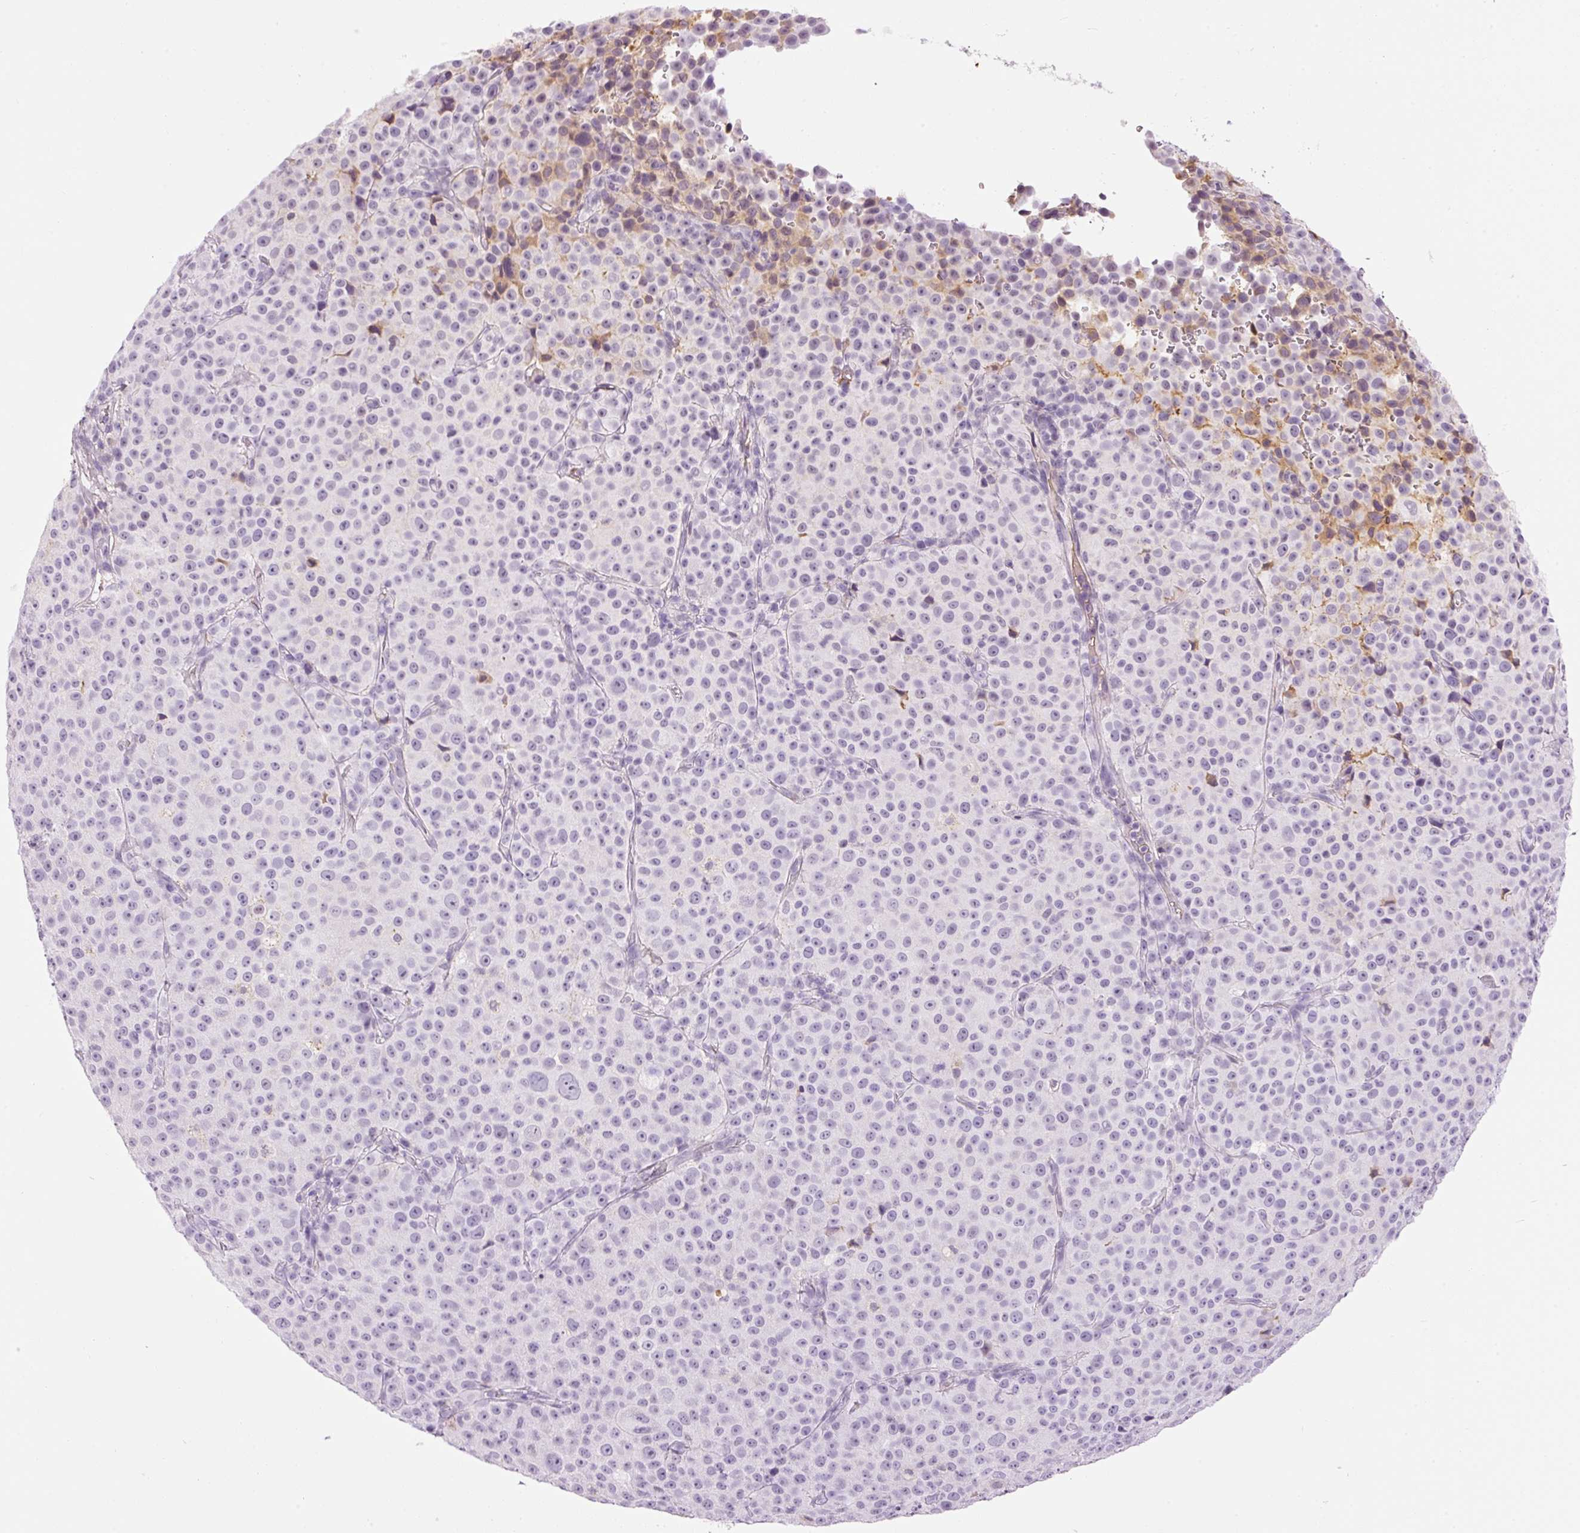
{"staining": {"intensity": "negative", "quantity": "none", "location": "none"}, "tissue": "melanoma", "cell_type": "Tumor cells", "image_type": "cancer", "snomed": [{"axis": "morphology", "description": "Malignant melanoma, Metastatic site"}, {"axis": "topography", "description": "Skin"}, {"axis": "topography", "description": "Lymph node"}], "caption": "This is a histopathology image of immunohistochemistry staining of melanoma, which shows no positivity in tumor cells.", "gene": "PRPF38B", "patient": {"sex": "male", "age": 66}}